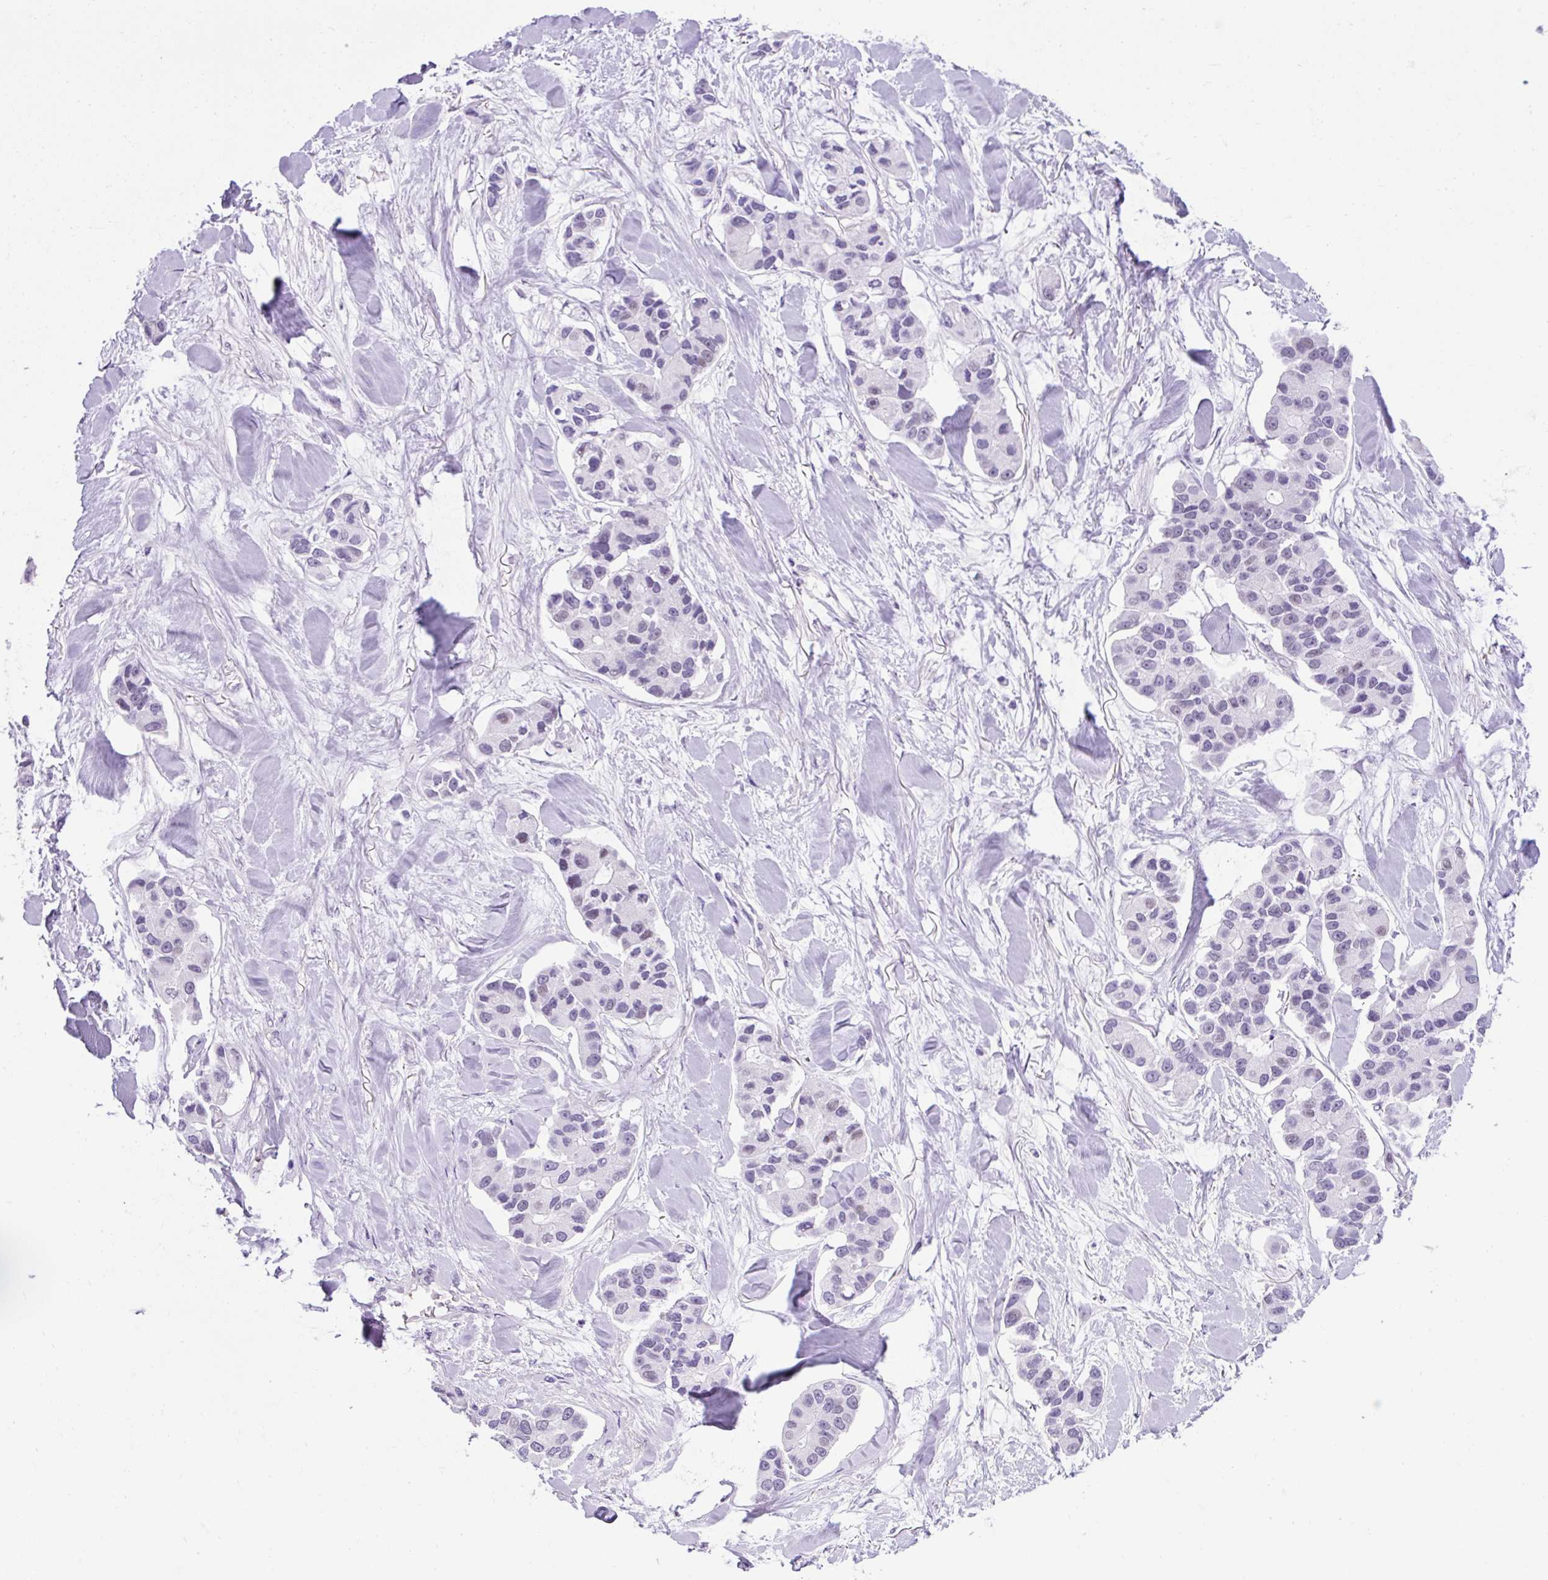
{"staining": {"intensity": "negative", "quantity": "none", "location": "none"}, "tissue": "lung cancer", "cell_type": "Tumor cells", "image_type": "cancer", "snomed": [{"axis": "morphology", "description": "Adenocarcinoma, NOS"}, {"axis": "topography", "description": "Lung"}], "caption": "A micrograph of lung cancer (adenocarcinoma) stained for a protein exhibits no brown staining in tumor cells.", "gene": "KRT12", "patient": {"sex": "female", "age": 54}}